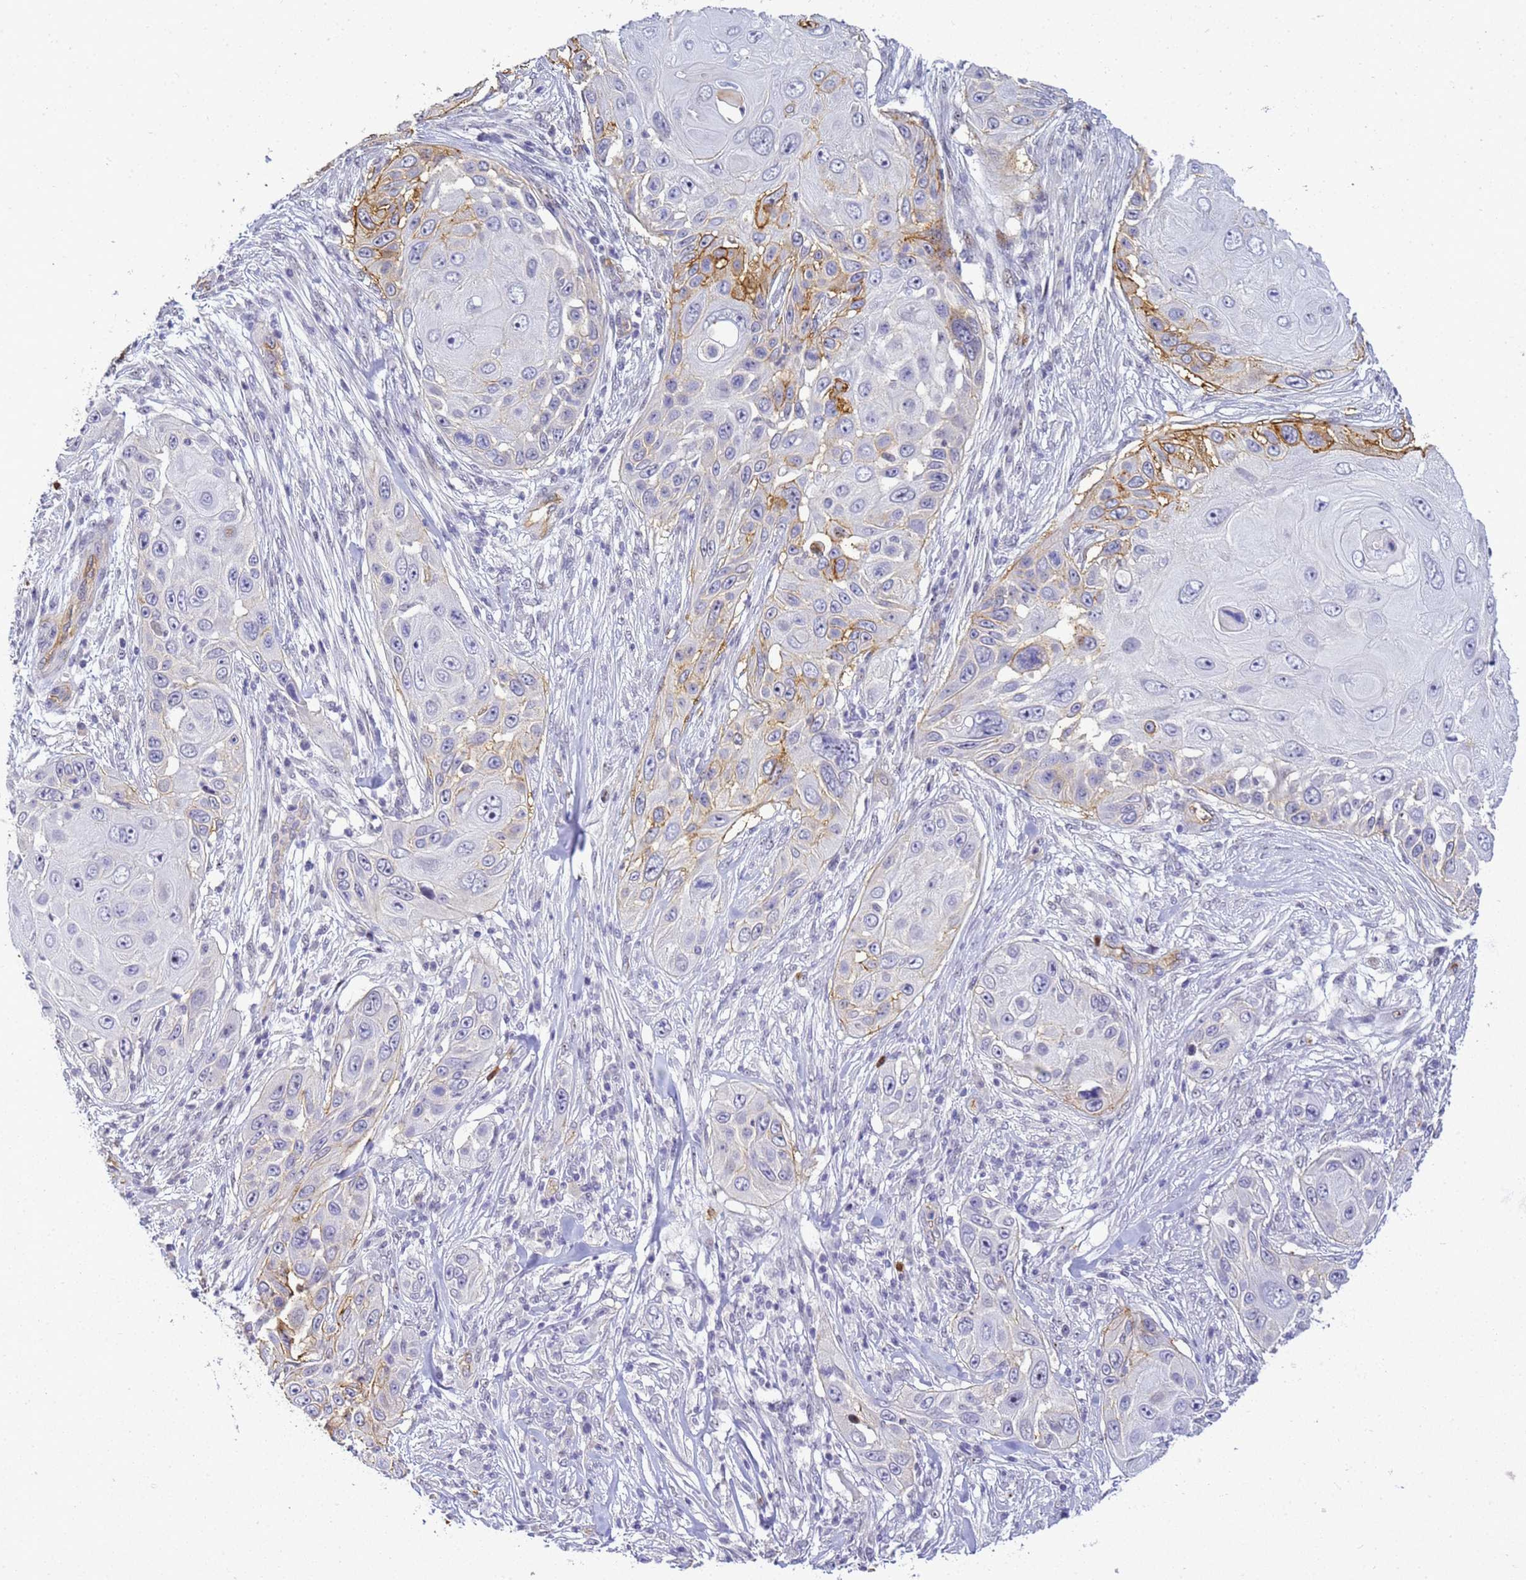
{"staining": {"intensity": "moderate", "quantity": "<25%", "location": "cytoplasmic/membranous"}, "tissue": "skin cancer", "cell_type": "Tumor cells", "image_type": "cancer", "snomed": [{"axis": "morphology", "description": "Squamous cell carcinoma, NOS"}, {"axis": "topography", "description": "Skin"}], "caption": "High-power microscopy captured an immunohistochemistry photomicrograph of skin cancer, revealing moderate cytoplasmic/membranous positivity in approximately <25% of tumor cells.", "gene": "GON4L", "patient": {"sex": "female", "age": 44}}